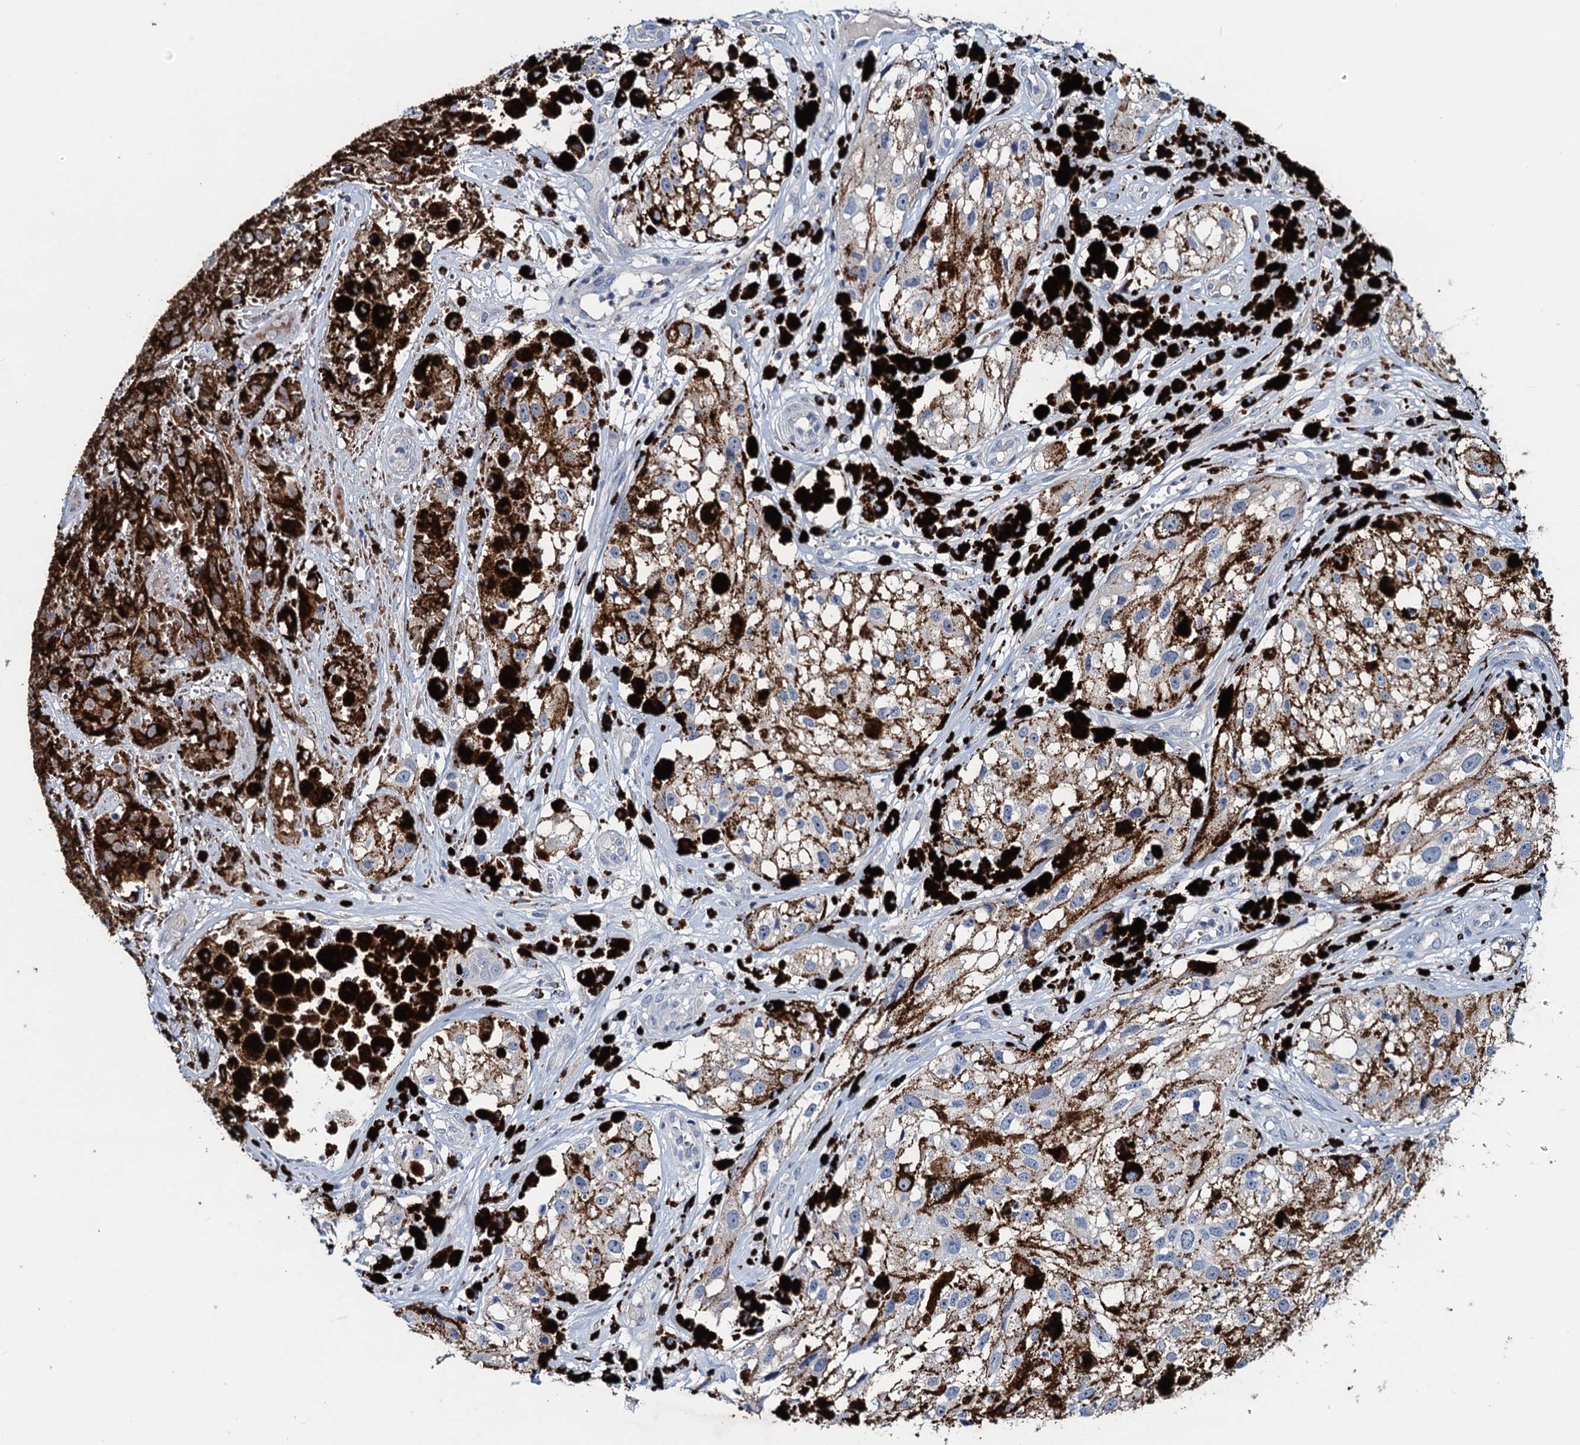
{"staining": {"intensity": "negative", "quantity": "none", "location": "none"}, "tissue": "melanoma", "cell_type": "Tumor cells", "image_type": "cancer", "snomed": [{"axis": "morphology", "description": "Malignant melanoma, NOS"}, {"axis": "topography", "description": "Skin"}], "caption": "Malignant melanoma was stained to show a protein in brown. There is no significant expression in tumor cells.", "gene": "RTKN2", "patient": {"sex": "male", "age": 88}}